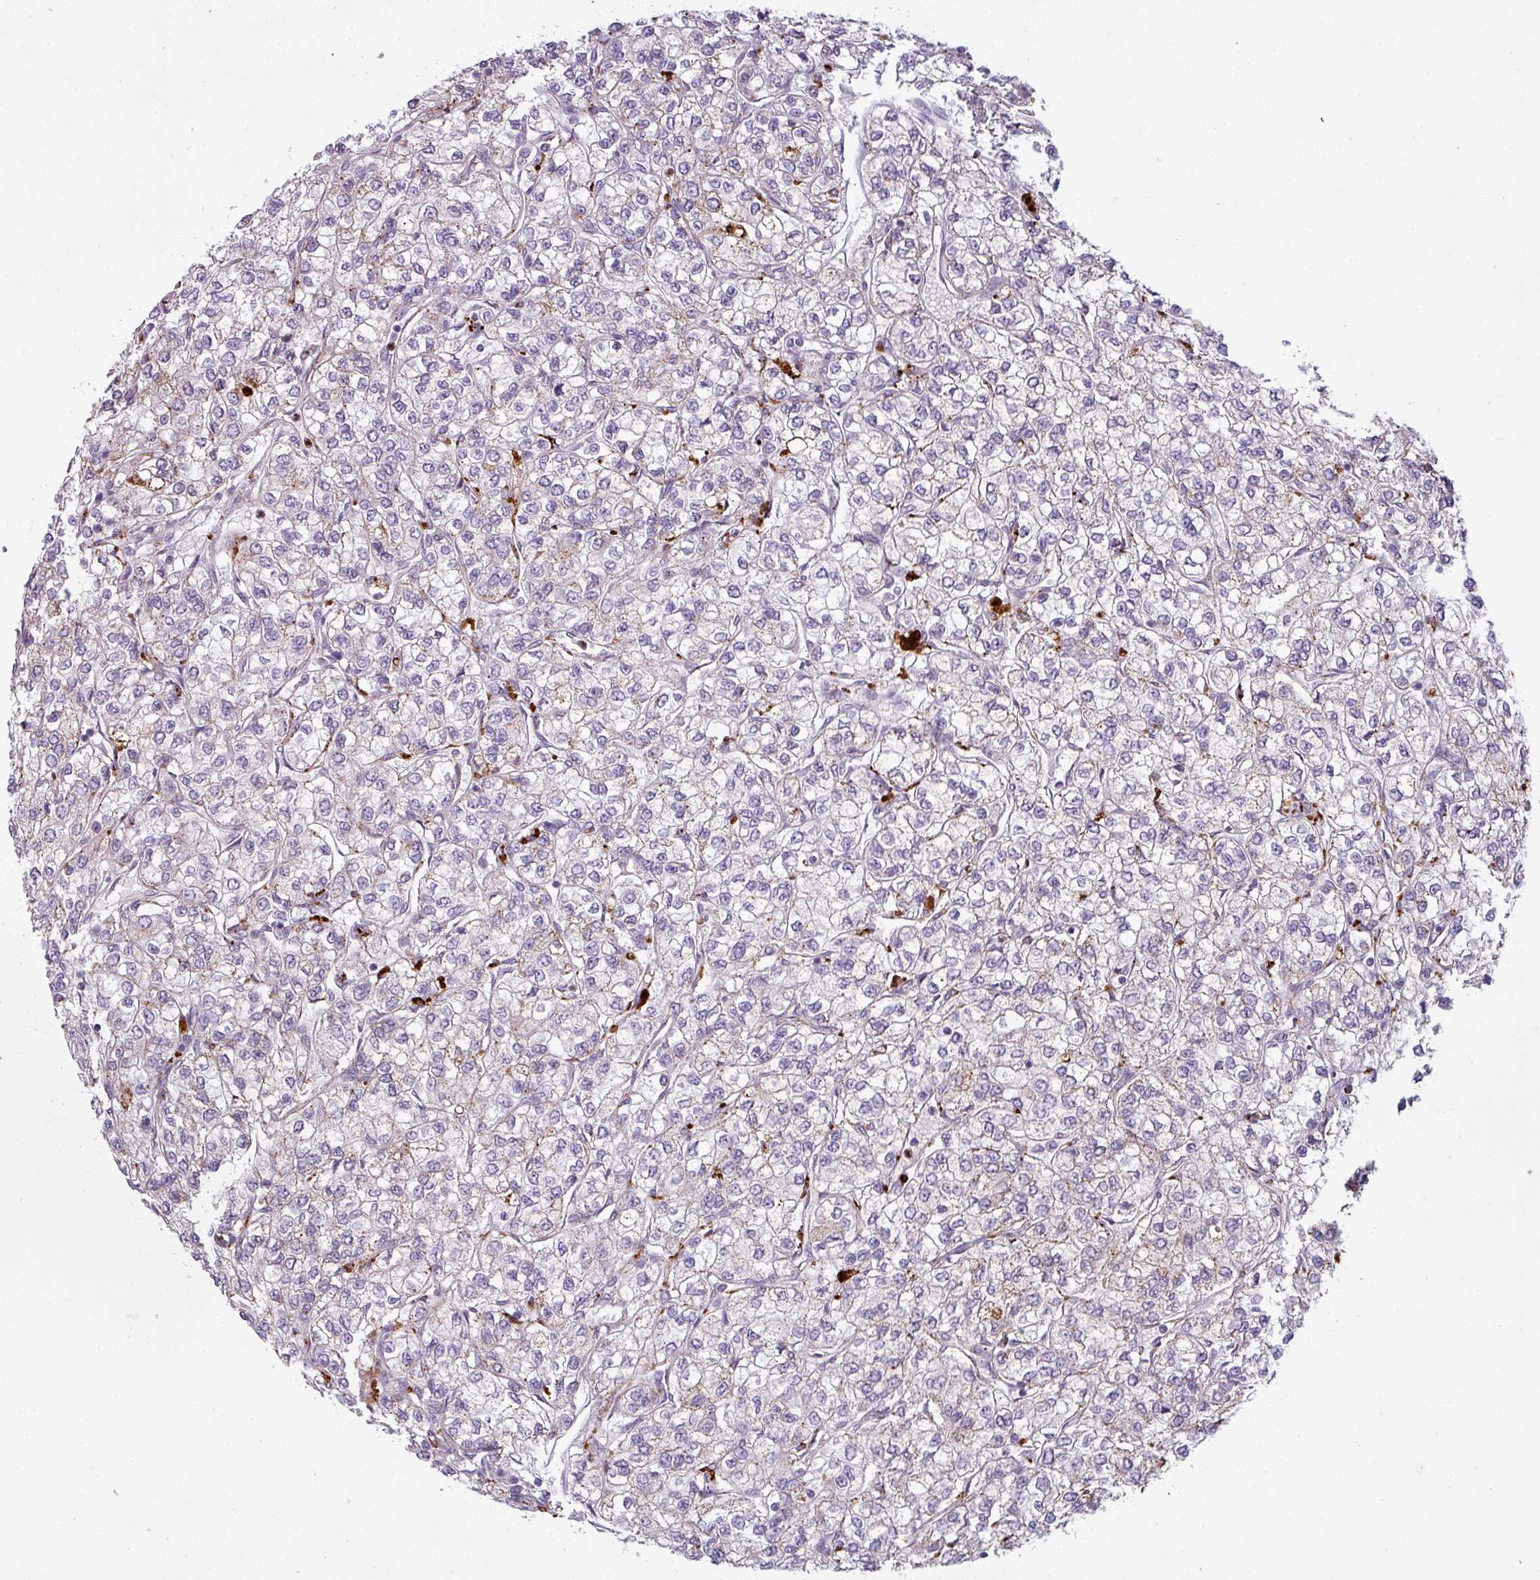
{"staining": {"intensity": "moderate", "quantity": "<25%", "location": "cytoplasmic/membranous"}, "tissue": "renal cancer", "cell_type": "Tumor cells", "image_type": "cancer", "snomed": [{"axis": "morphology", "description": "Adenocarcinoma, NOS"}, {"axis": "topography", "description": "Kidney"}], "caption": "Immunohistochemistry image of neoplastic tissue: human renal adenocarcinoma stained using immunohistochemistry (IHC) demonstrates low levels of moderate protein expression localized specifically in the cytoplasmic/membranous of tumor cells, appearing as a cytoplasmic/membranous brown color.", "gene": "MAP7D2", "patient": {"sex": "male", "age": 80}}